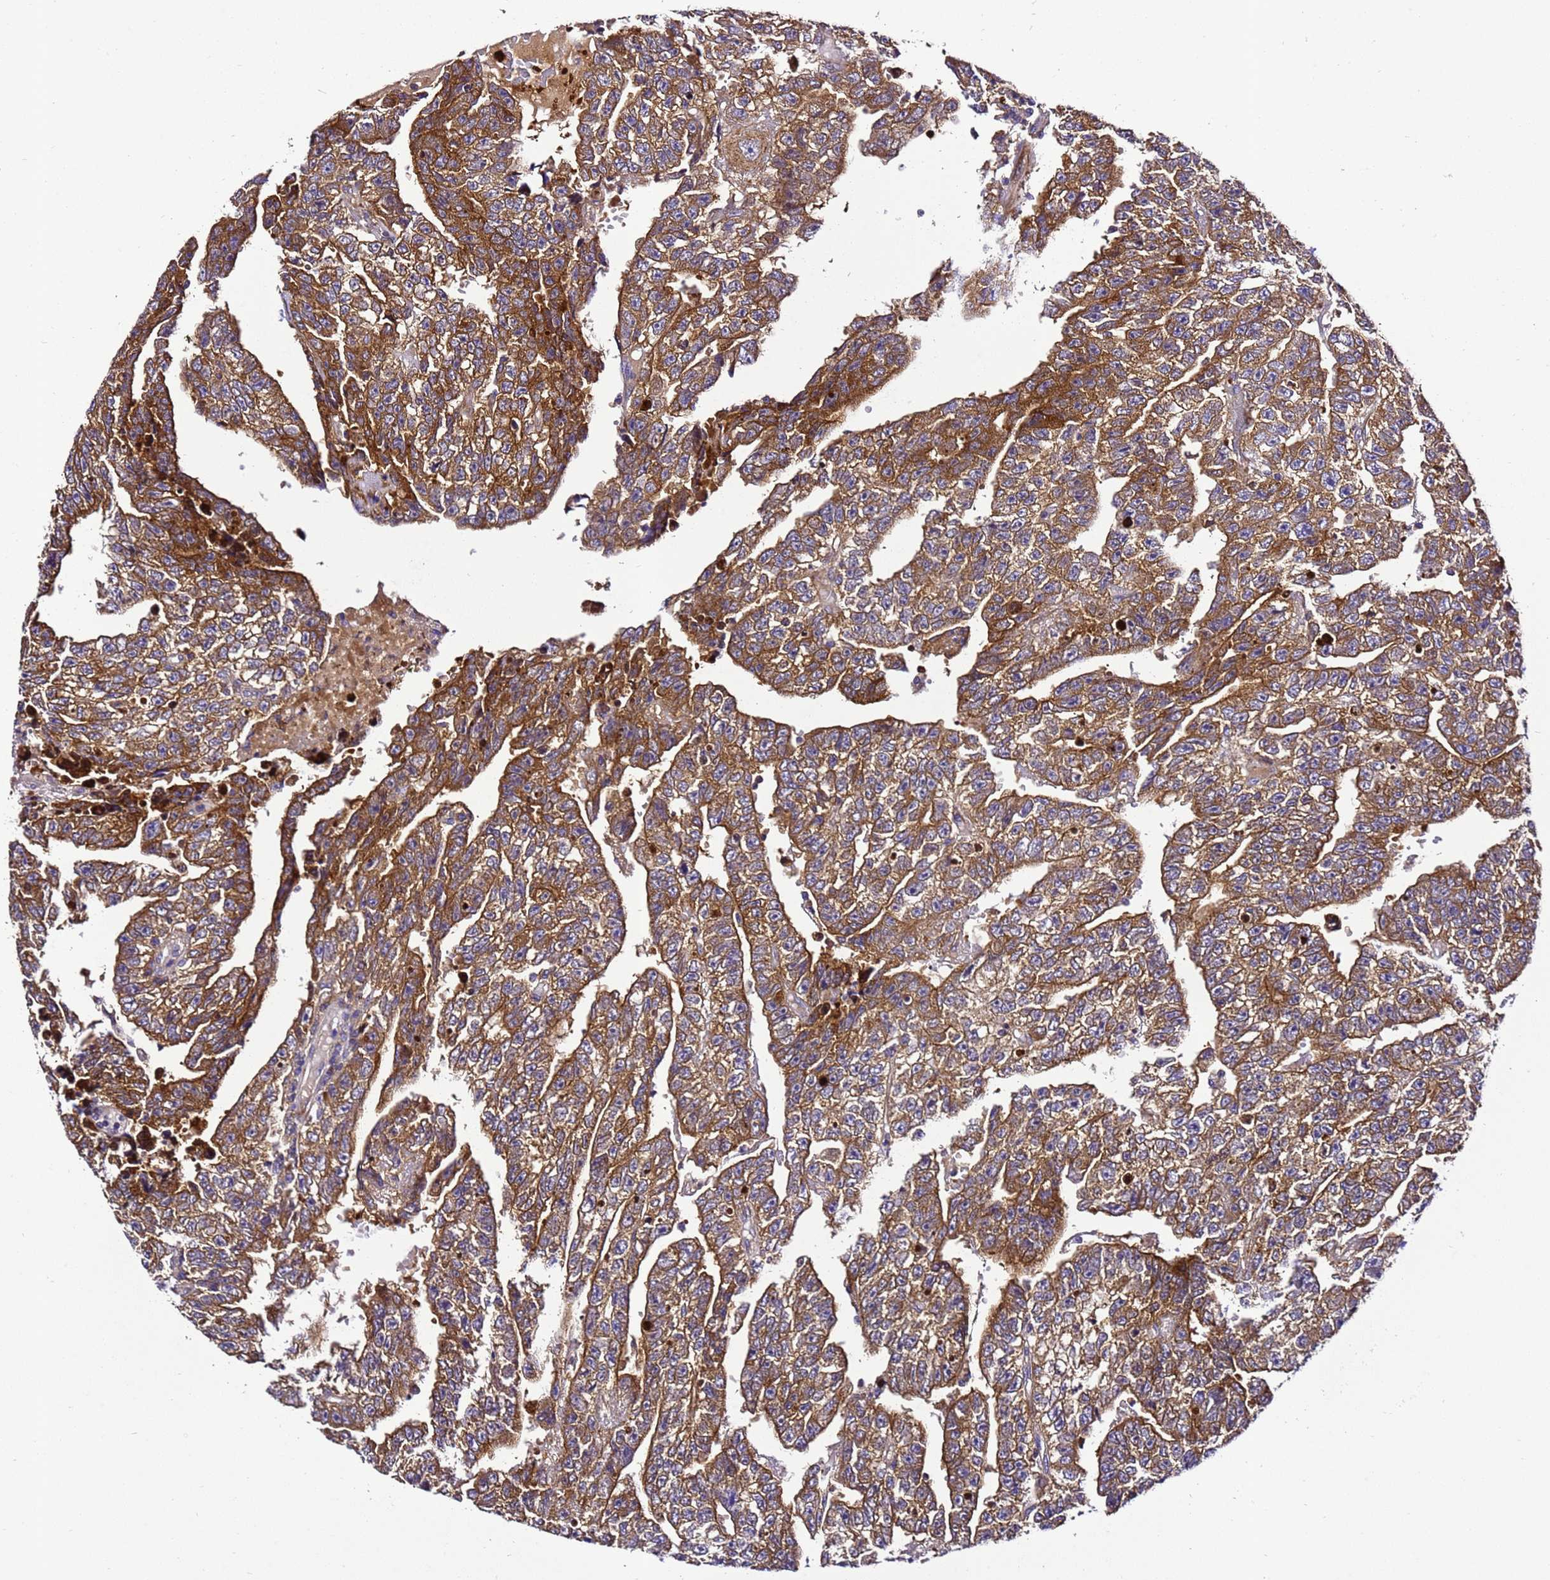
{"staining": {"intensity": "moderate", "quantity": ">75%", "location": "cytoplasmic/membranous"}, "tissue": "testis cancer", "cell_type": "Tumor cells", "image_type": "cancer", "snomed": [{"axis": "morphology", "description": "Carcinoma, Embryonal, NOS"}, {"axis": "topography", "description": "Testis"}], "caption": "A high-resolution photomicrograph shows IHC staining of testis embryonal carcinoma, which displays moderate cytoplasmic/membranous expression in approximately >75% of tumor cells.", "gene": "ZNF417", "patient": {"sex": "male", "age": 25}}